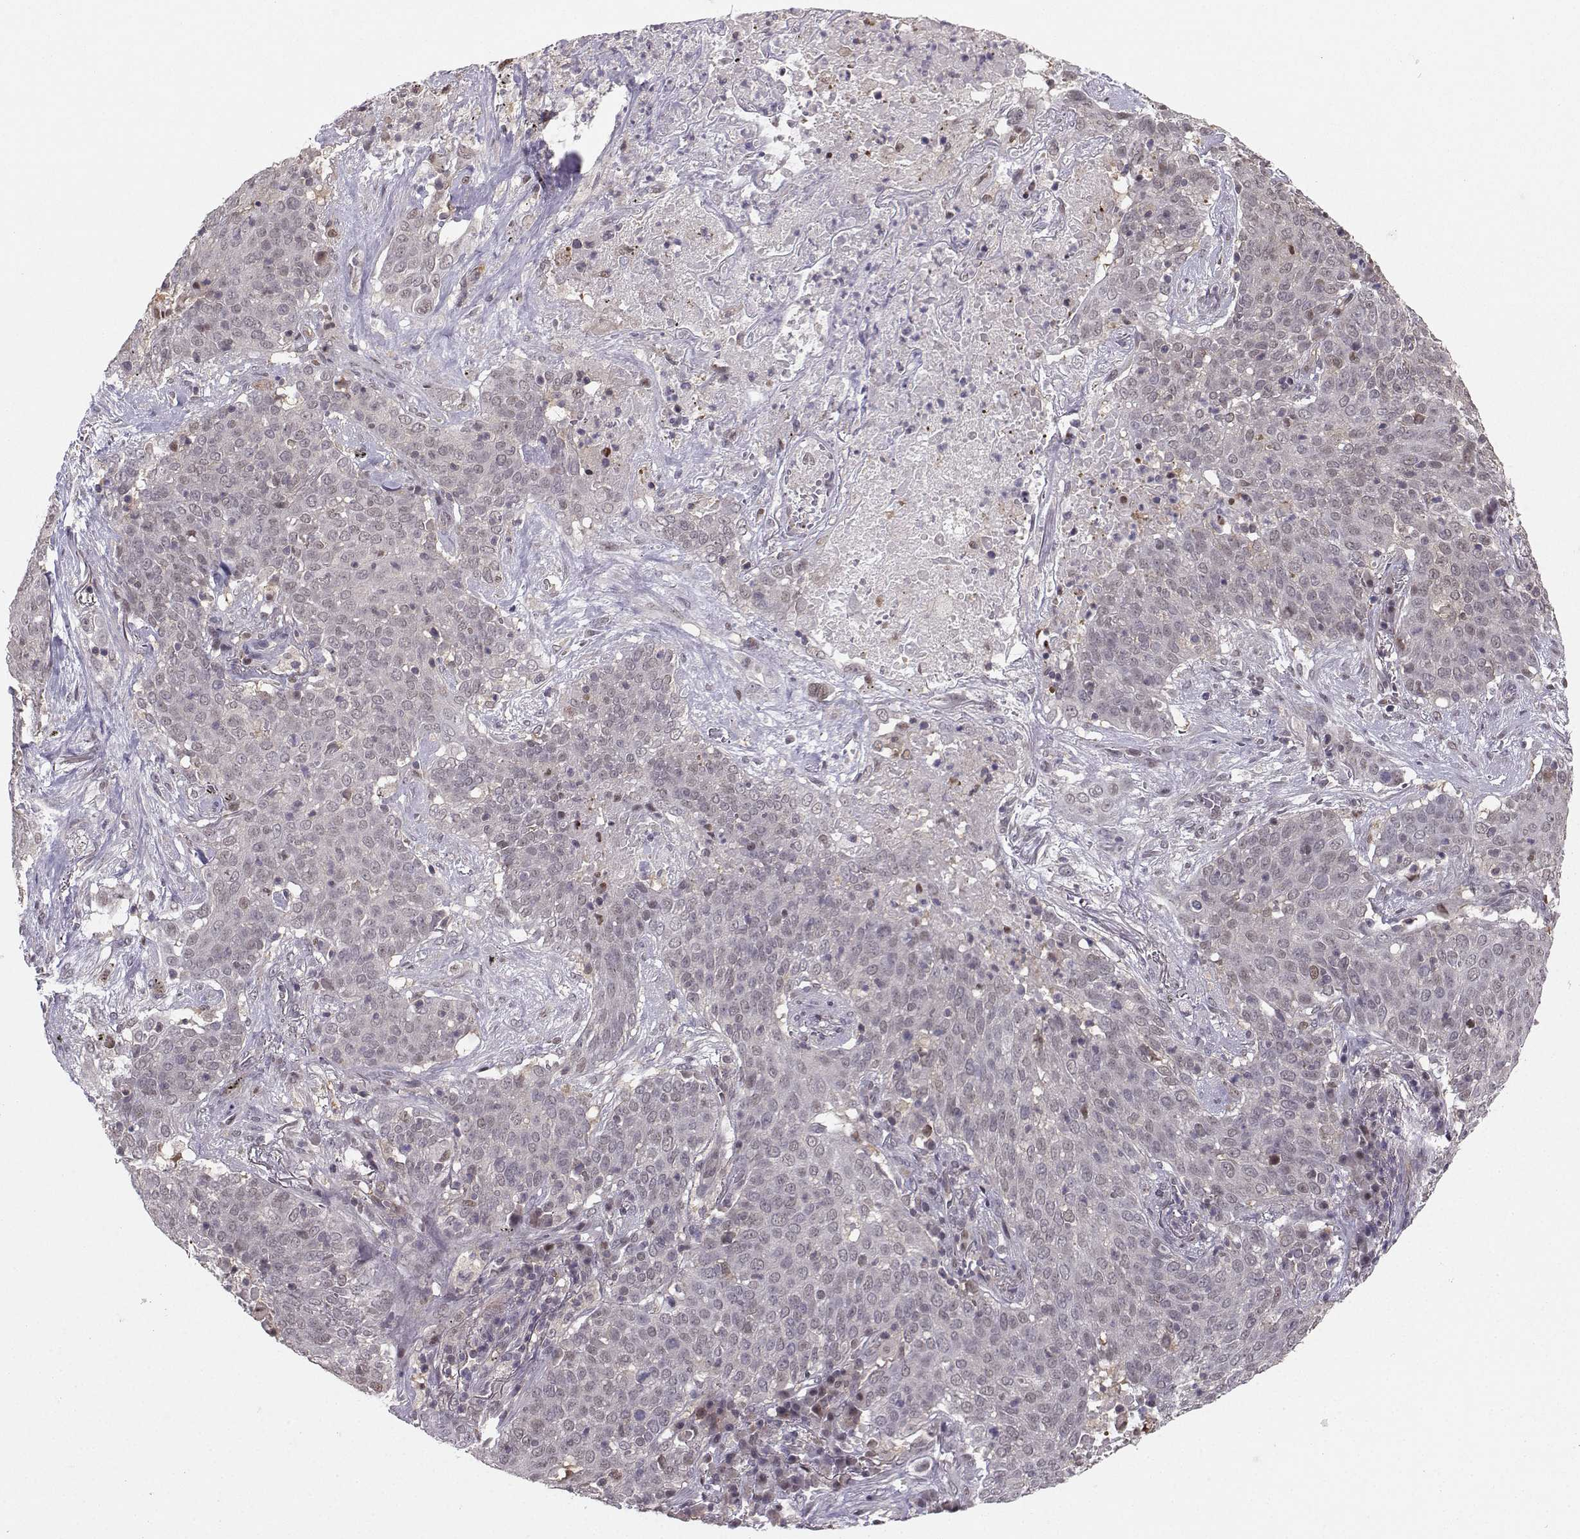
{"staining": {"intensity": "negative", "quantity": "none", "location": "none"}, "tissue": "lung cancer", "cell_type": "Tumor cells", "image_type": "cancer", "snomed": [{"axis": "morphology", "description": "Squamous cell carcinoma, NOS"}, {"axis": "topography", "description": "Lung"}], "caption": "High magnification brightfield microscopy of lung cancer stained with DAB (3,3'-diaminobenzidine) (brown) and counterstained with hematoxylin (blue): tumor cells show no significant staining. The staining was performed using DAB to visualize the protein expression in brown, while the nuclei were stained in blue with hematoxylin (Magnification: 20x).", "gene": "PKP2", "patient": {"sex": "male", "age": 82}}